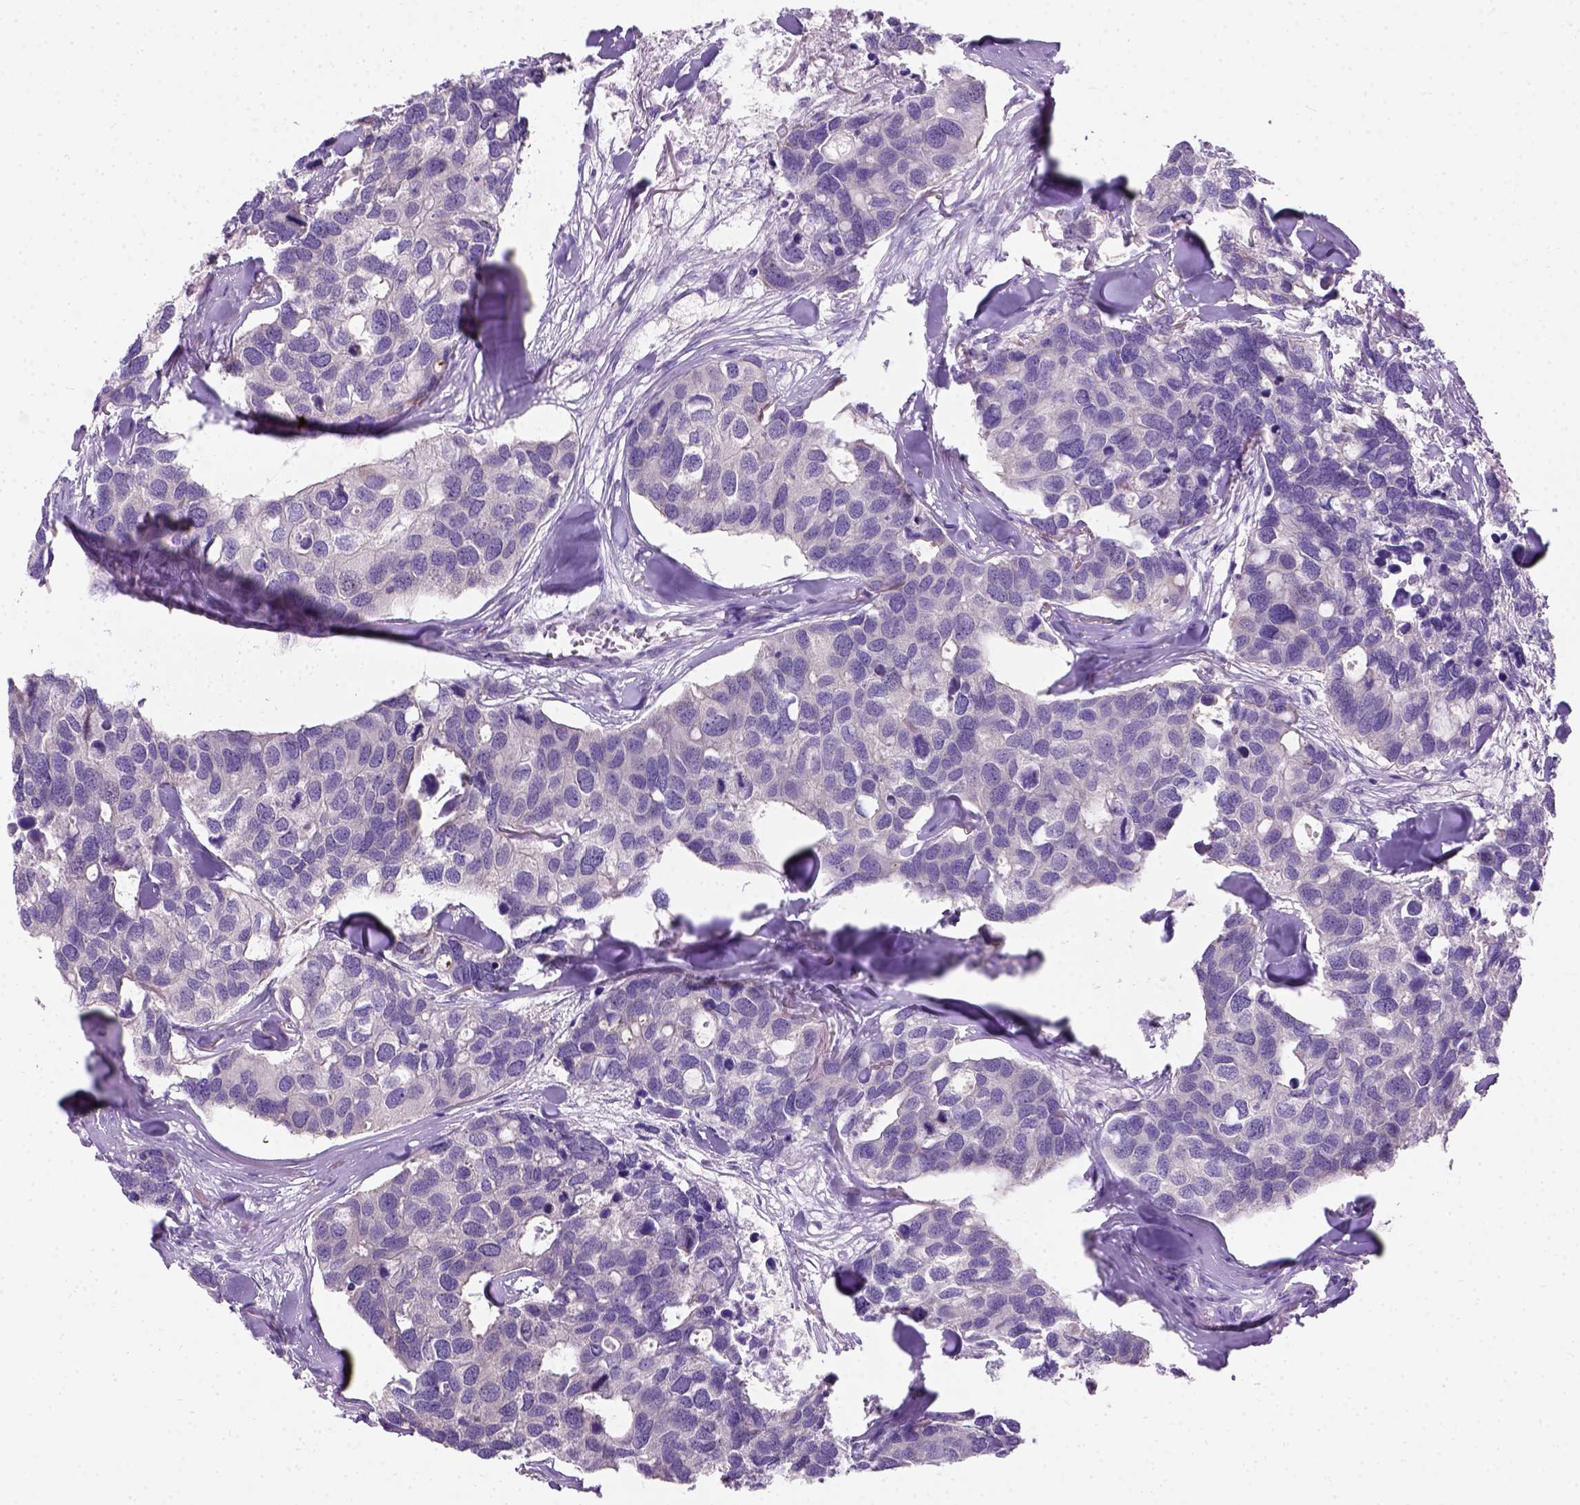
{"staining": {"intensity": "negative", "quantity": "none", "location": "none"}, "tissue": "breast cancer", "cell_type": "Tumor cells", "image_type": "cancer", "snomed": [{"axis": "morphology", "description": "Duct carcinoma"}, {"axis": "topography", "description": "Breast"}], "caption": "There is no significant positivity in tumor cells of breast infiltrating ductal carcinoma.", "gene": "C20orf144", "patient": {"sex": "female", "age": 83}}